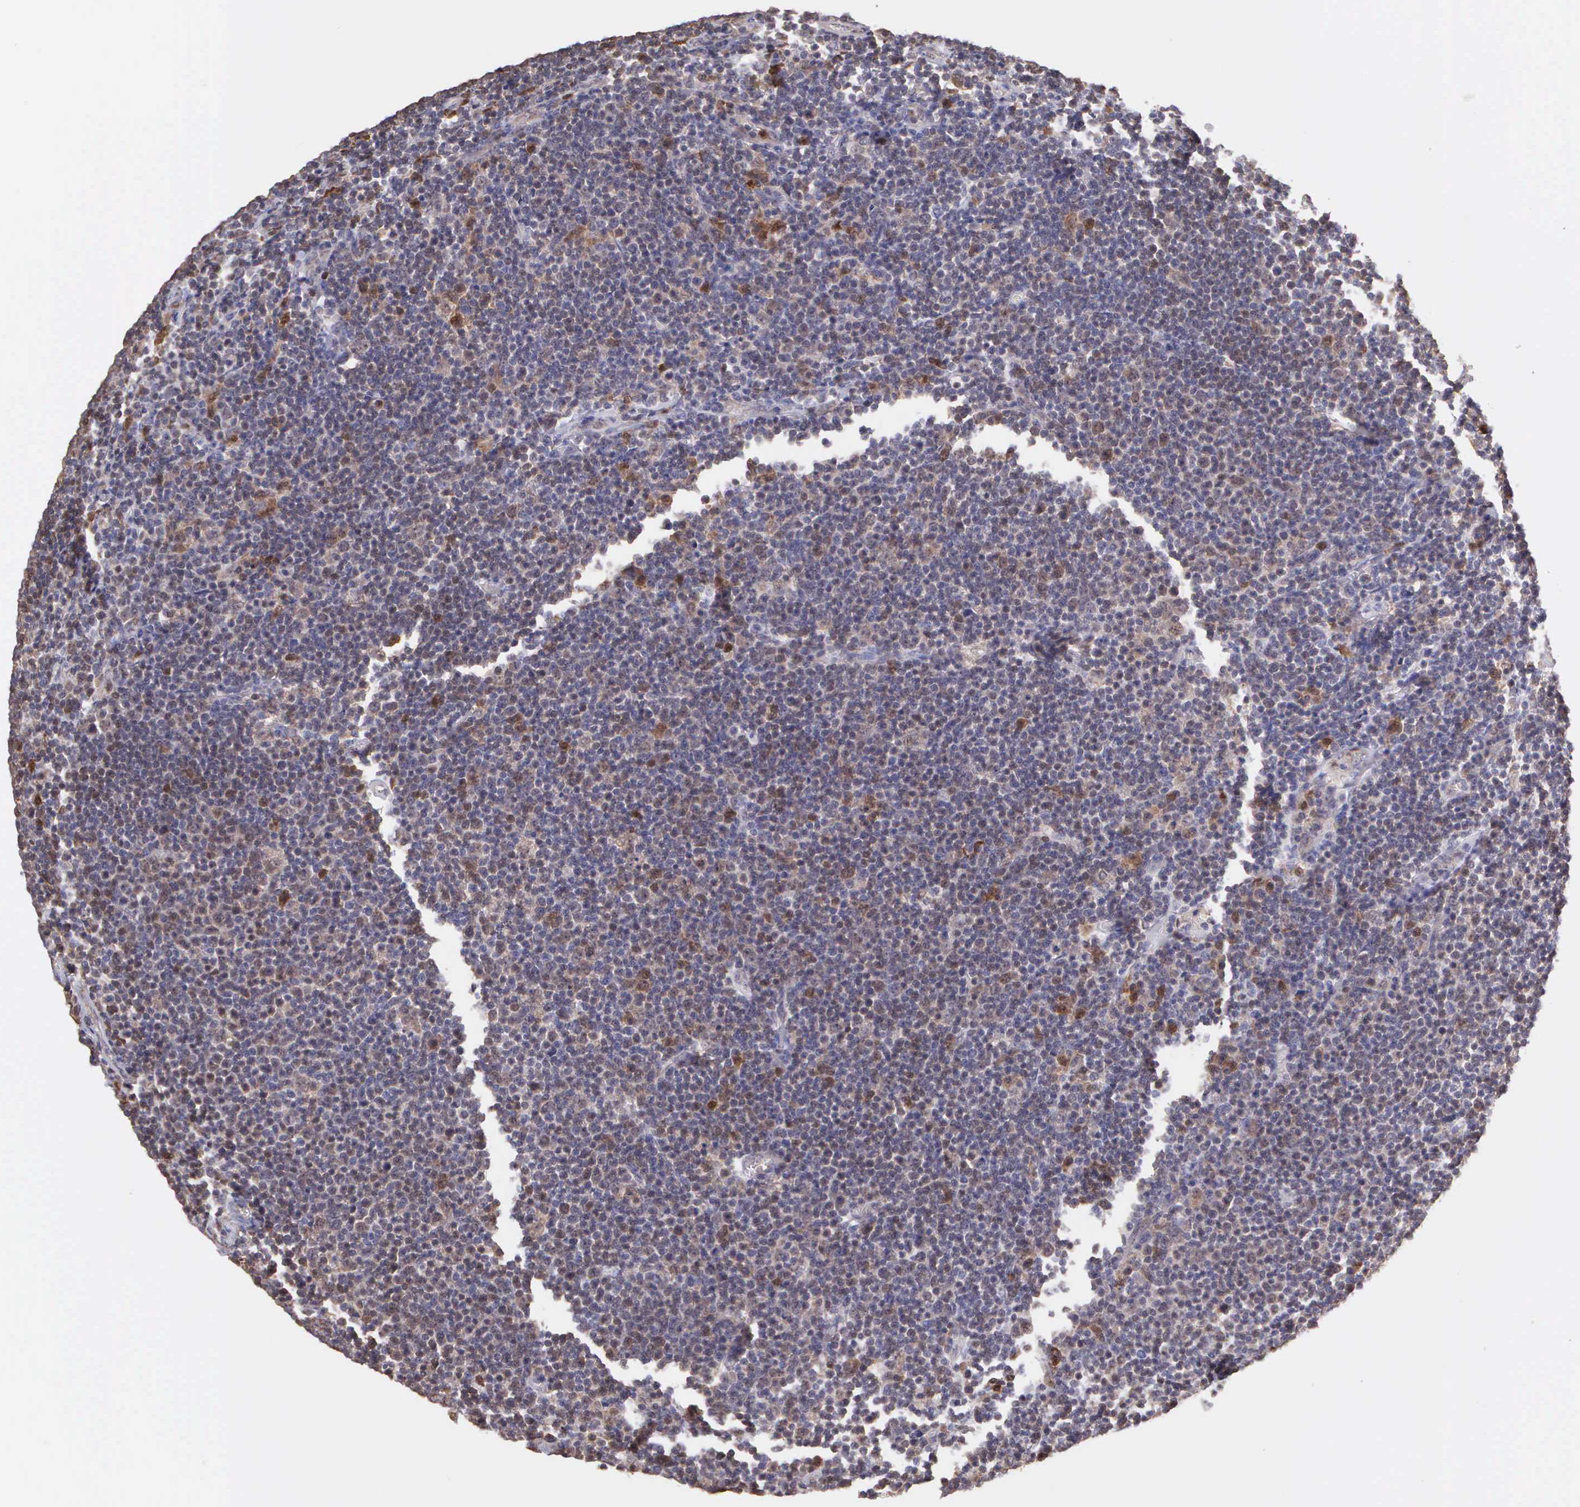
{"staining": {"intensity": "moderate", "quantity": "<25%", "location": "cytoplasmic/membranous,nuclear"}, "tissue": "lymphoma", "cell_type": "Tumor cells", "image_type": "cancer", "snomed": [{"axis": "morphology", "description": "Malignant lymphoma, non-Hodgkin's type, Low grade"}, {"axis": "topography", "description": "Lymph node"}], "caption": "Lymphoma tissue displays moderate cytoplasmic/membranous and nuclear expression in about <25% of tumor cells", "gene": "BID", "patient": {"sex": "male", "age": 74}}